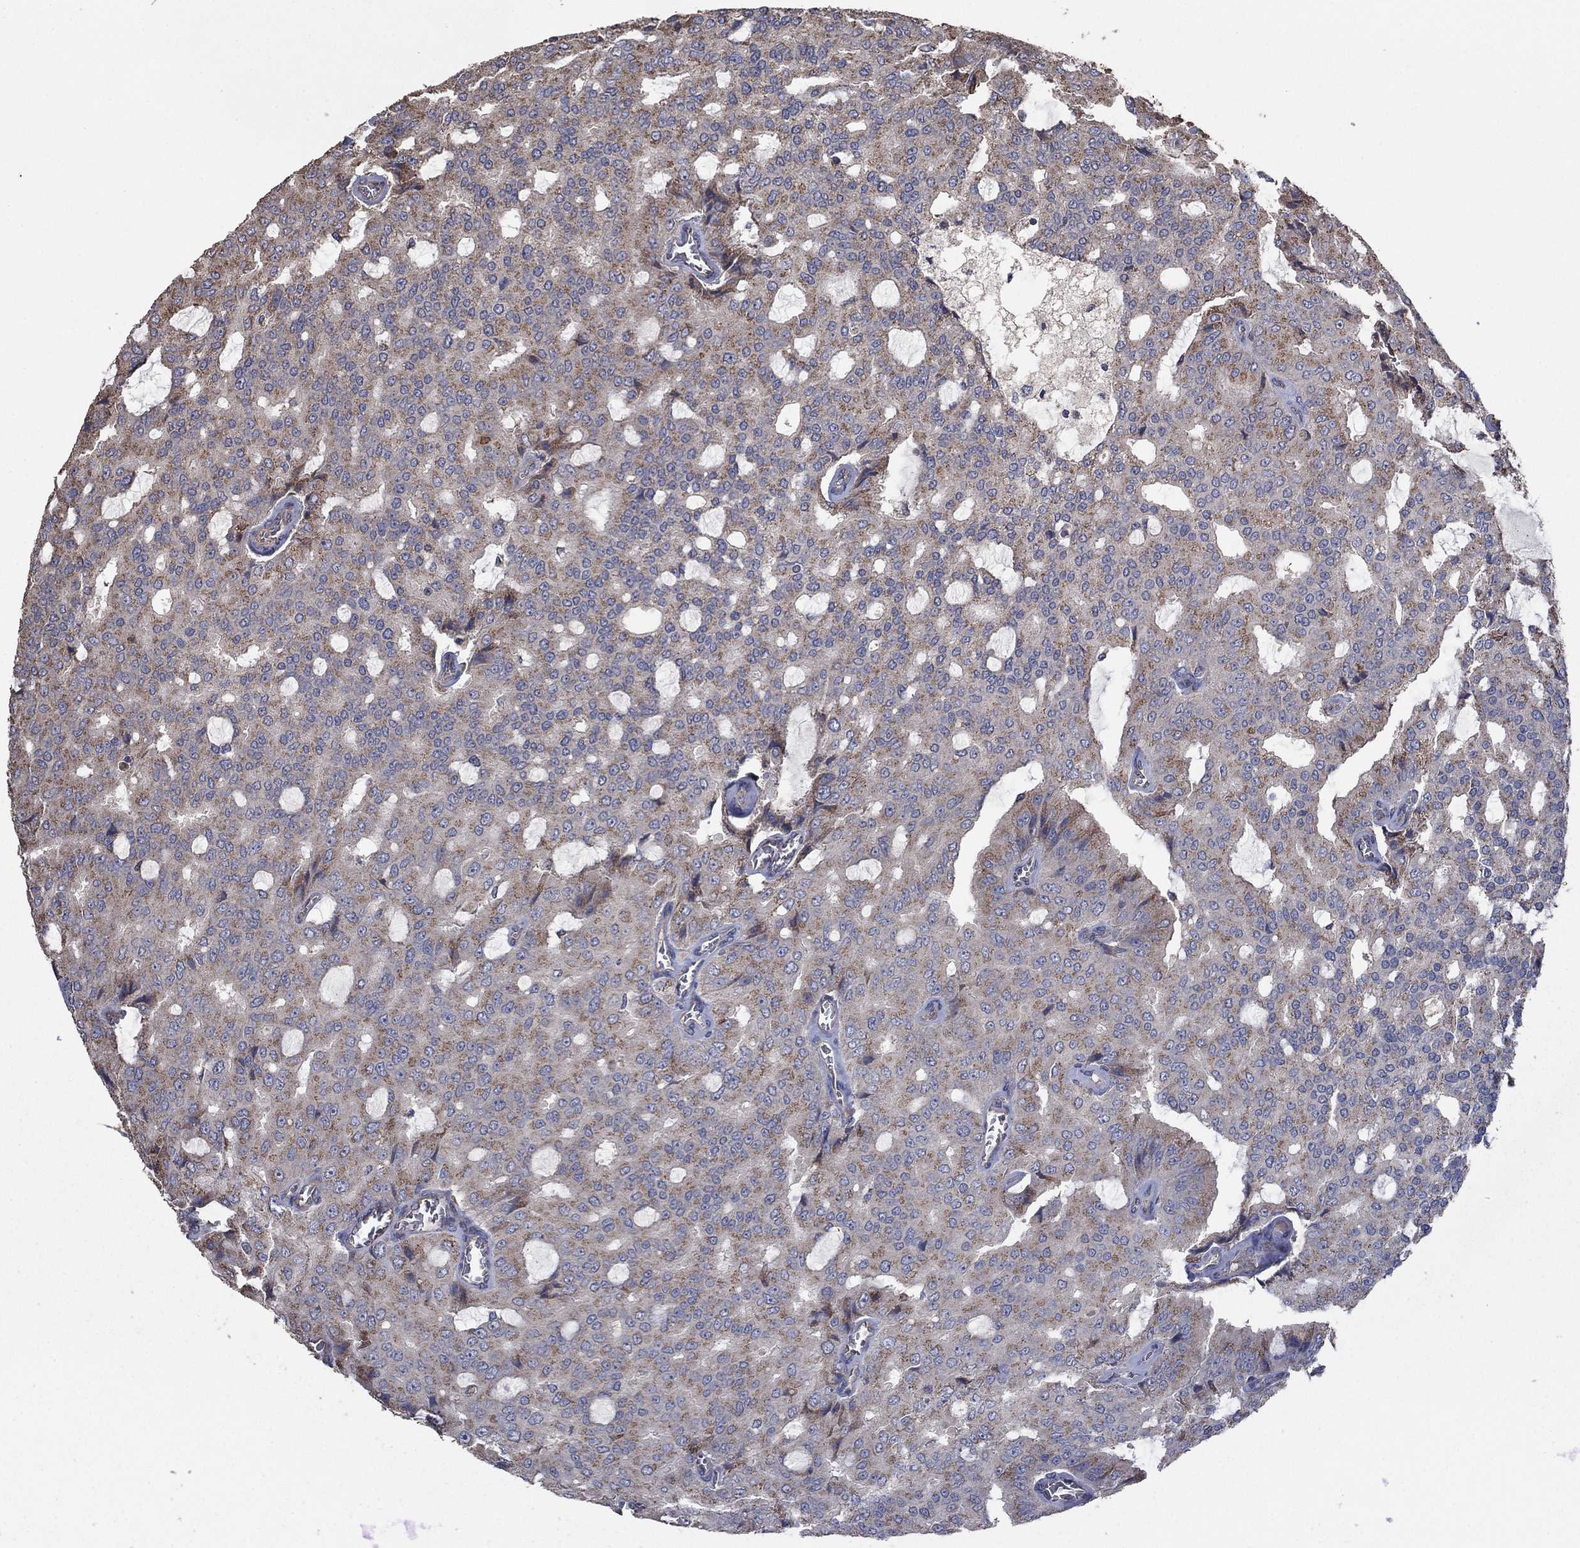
{"staining": {"intensity": "moderate", "quantity": "25%-75%", "location": "cytoplasmic/membranous"}, "tissue": "prostate cancer", "cell_type": "Tumor cells", "image_type": "cancer", "snomed": [{"axis": "morphology", "description": "Adenocarcinoma, NOS"}, {"axis": "topography", "description": "Prostate and seminal vesicle, NOS"}, {"axis": "topography", "description": "Prostate"}], "caption": "Protein staining of prostate cancer tissue demonstrates moderate cytoplasmic/membranous positivity in approximately 25%-75% of tumor cells.", "gene": "FLT4", "patient": {"sex": "male", "age": 67}}